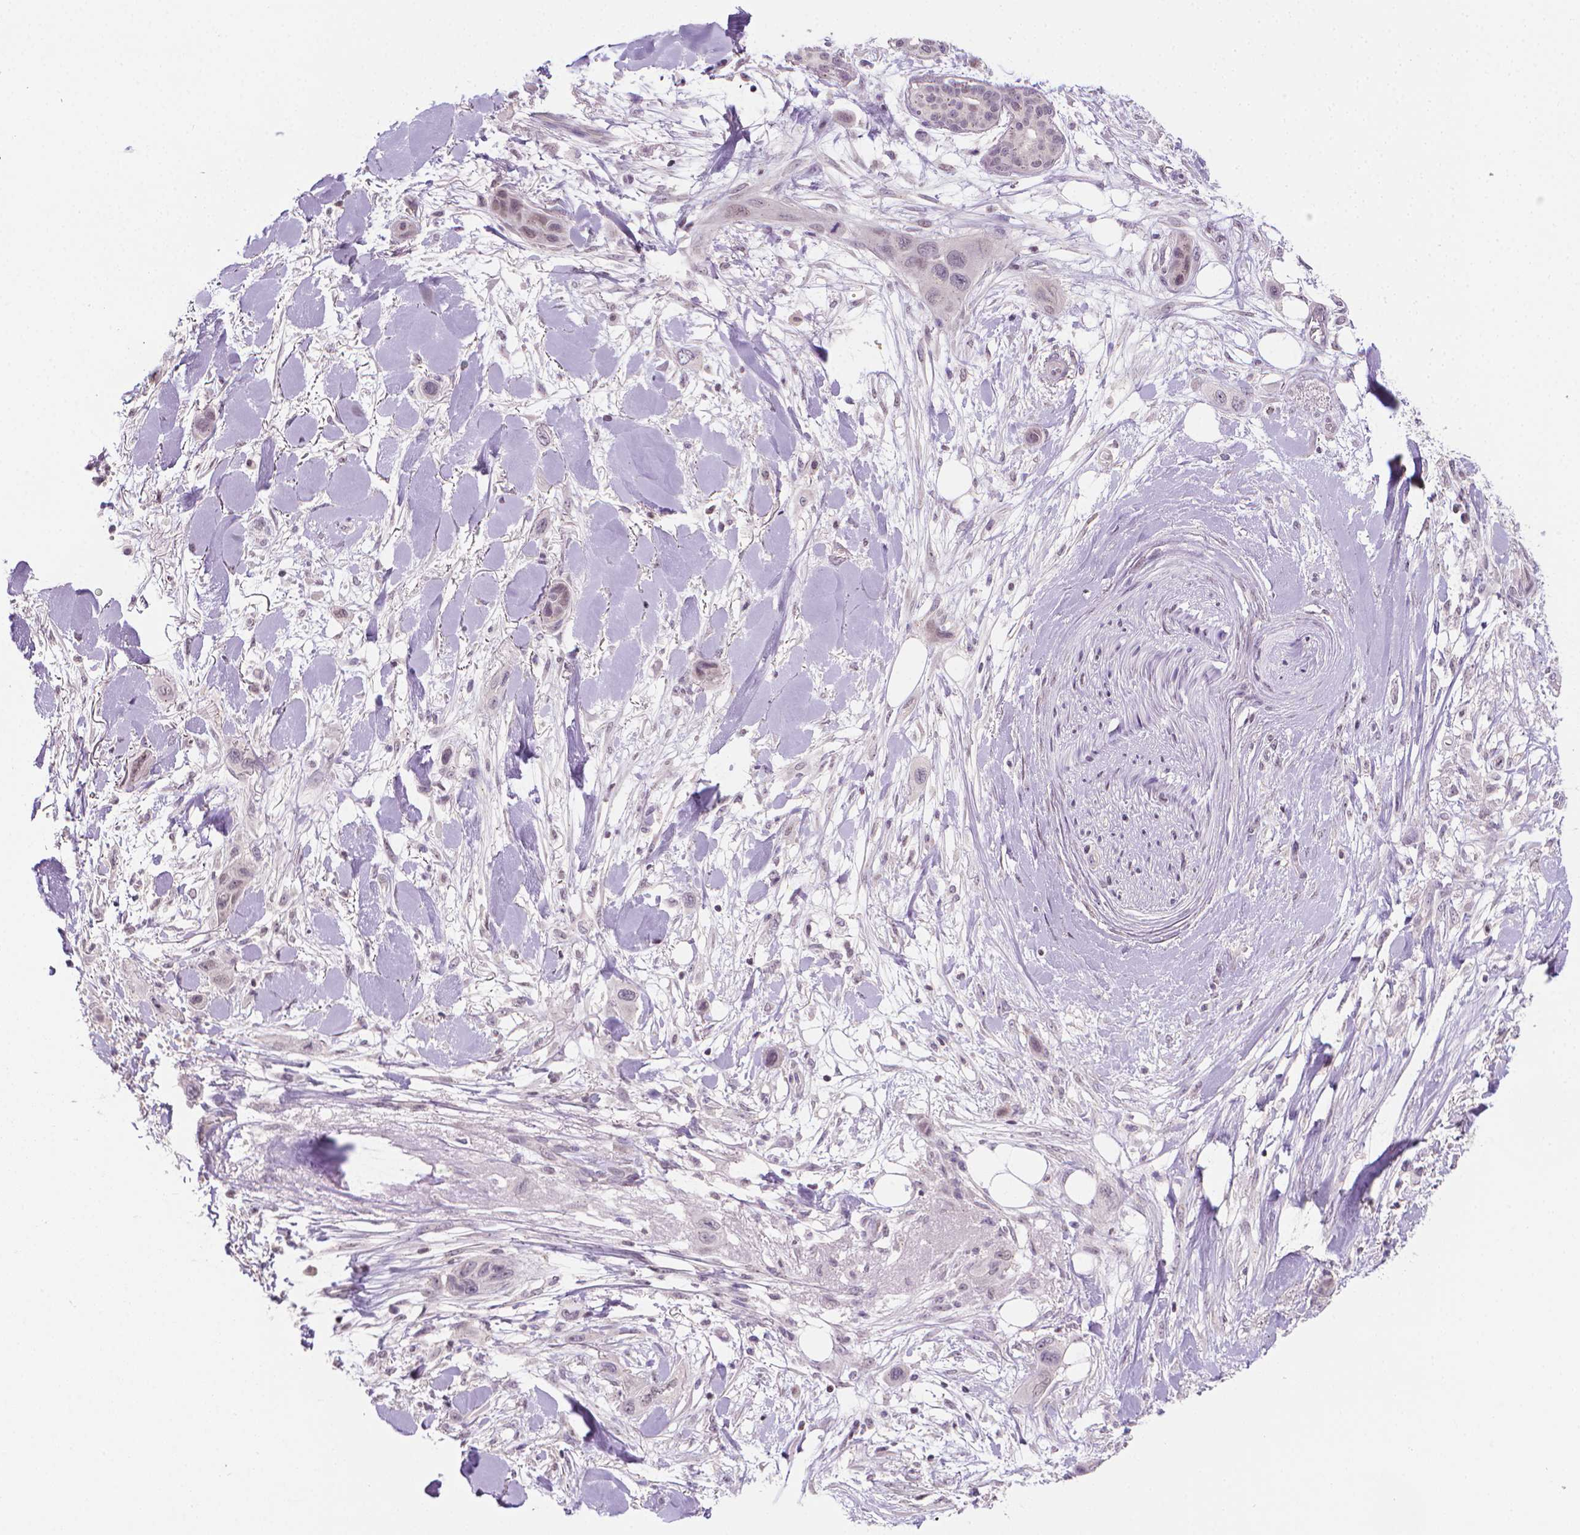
{"staining": {"intensity": "weak", "quantity": "<25%", "location": "nuclear"}, "tissue": "skin cancer", "cell_type": "Tumor cells", "image_type": "cancer", "snomed": [{"axis": "morphology", "description": "Squamous cell carcinoma, NOS"}, {"axis": "topography", "description": "Skin"}], "caption": "High power microscopy micrograph of an immunohistochemistry image of skin cancer, revealing no significant staining in tumor cells. (DAB (3,3'-diaminobenzidine) immunohistochemistry, high magnification).", "gene": "NCAN", "patient": {"sex": "male", "age": 79}}